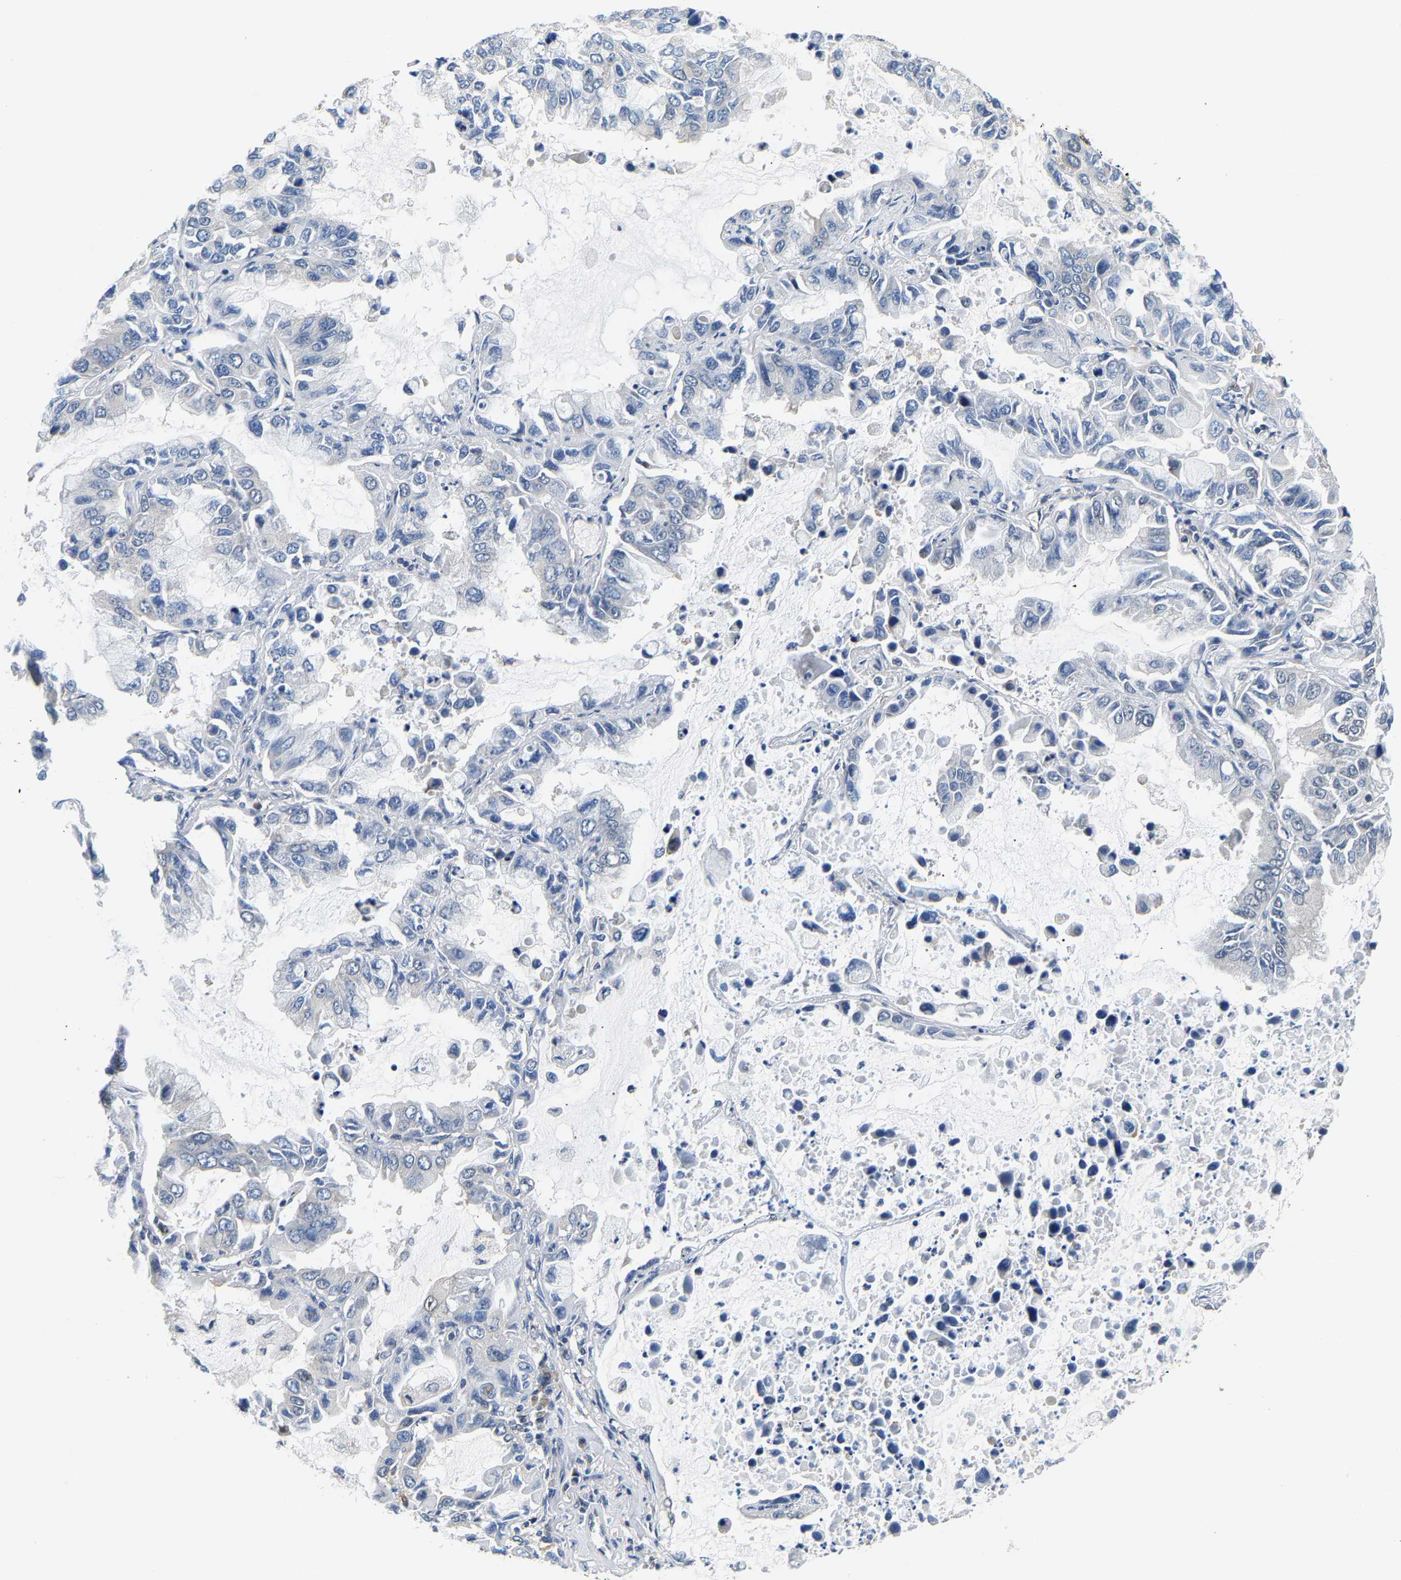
{"staining": {"intensity": "negative", "quantity": "none", "location": "none"}, "tissue": "lung cancer", "cell_type": "Tumor cells", "image_type": "cancer", "snomed": [{"axis": "morphology", "description": "Adenocarcinoma, NOS"}, {"axis": "topography", "description": "Lung"}], "caption": "IHC photomicrograph of neoplastic tissue: human lung cancer (adenocarcinoma) stained with DAB (3,3'-diaminobenzidine) shows no significant protein staining in tumor cells.", "gene": "ARHGEF12", "patient": {"sex": "male", "age": 64}}